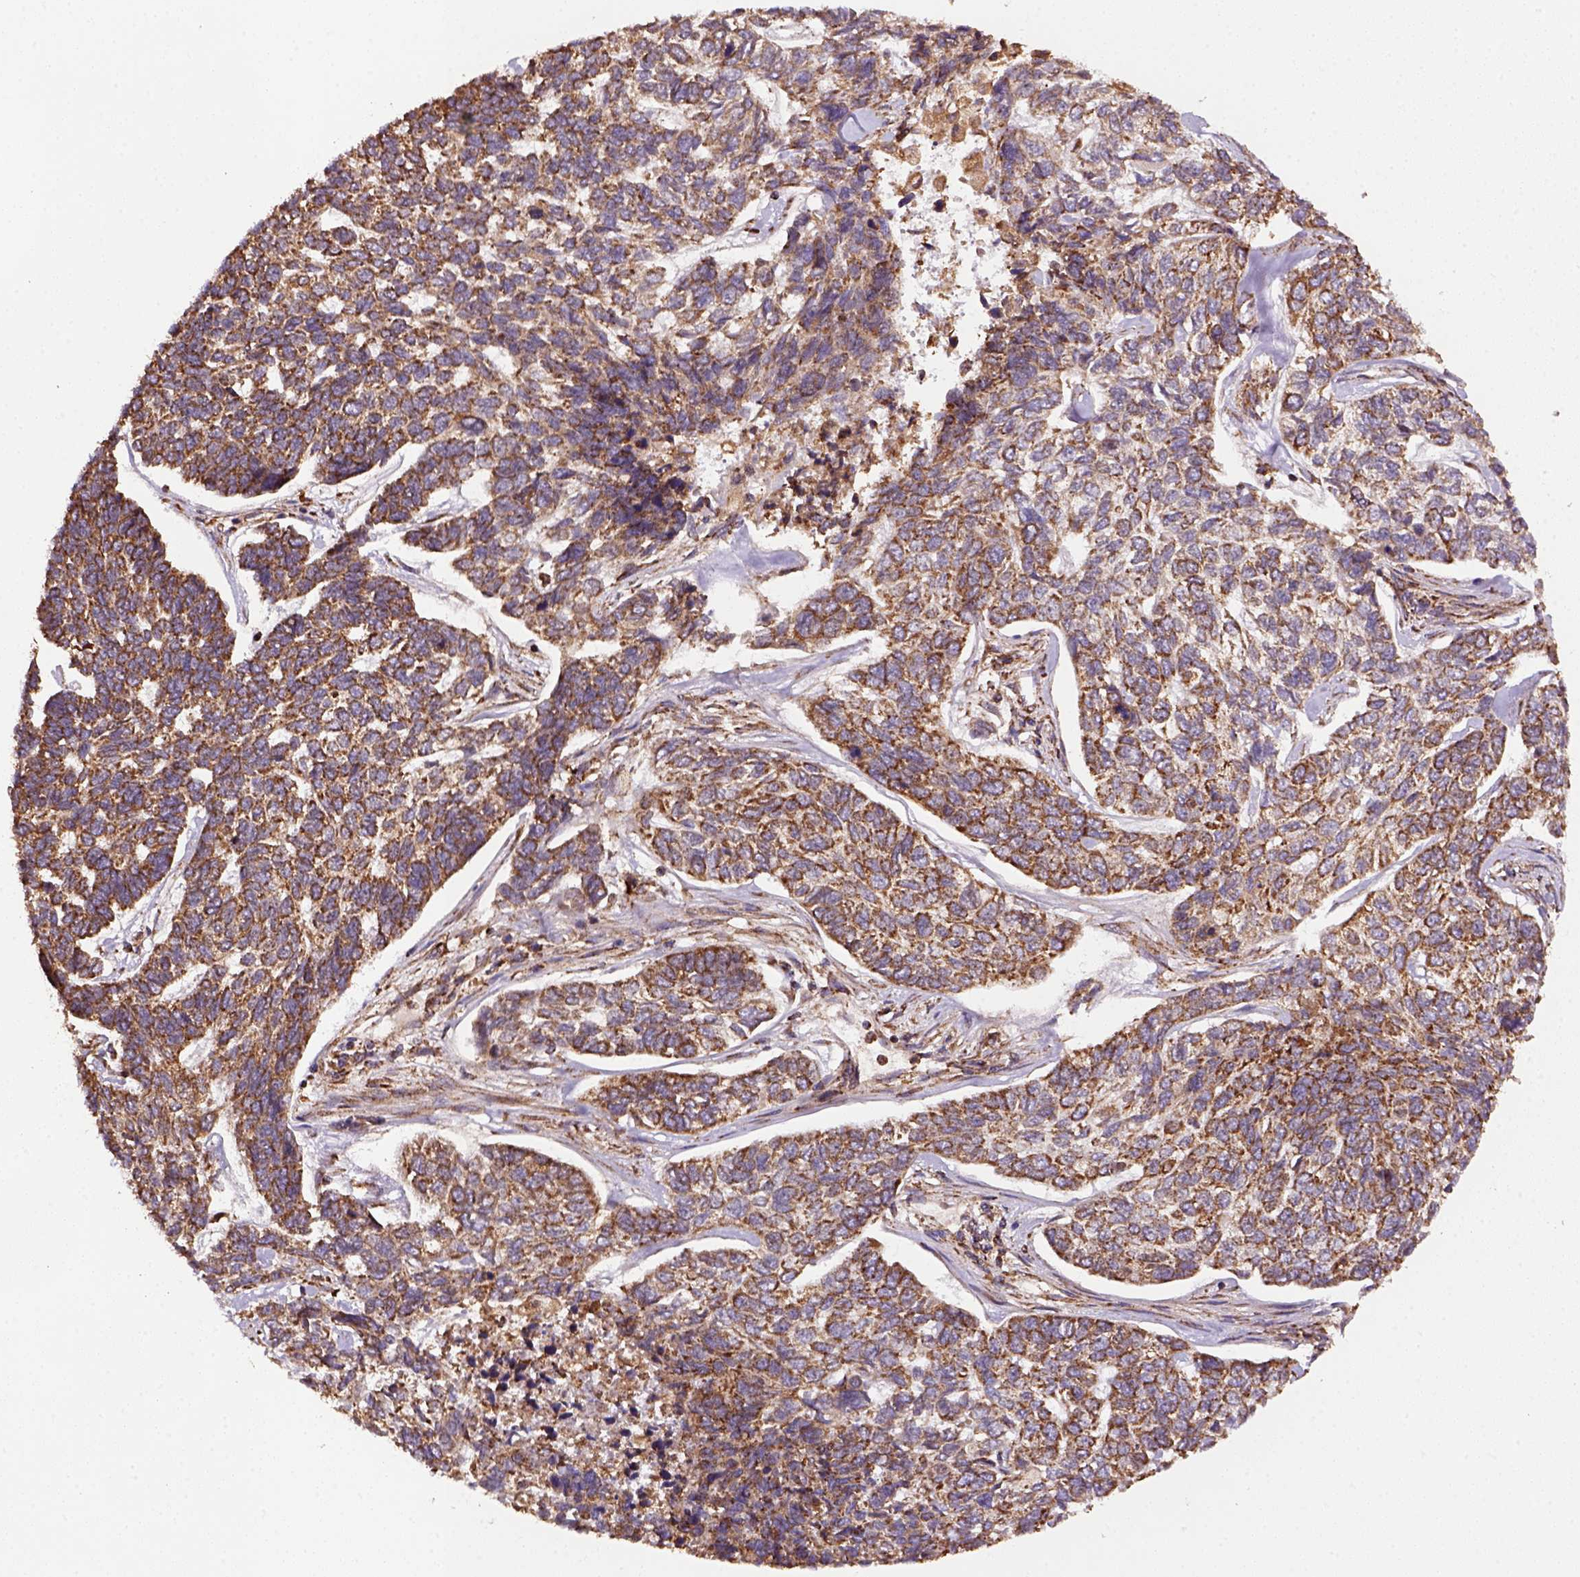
{"staining": {"intensity": "strong", "quantity": ">75%", "location": "cytoplasmic/membranous"}, "tissue": "skin cancer", "cell_type": "Tumor cells", "image_type": "cancer", "snomed": [{"axis": "morphology", "description": "Basal cell carcinoma"}, {"axis": "topography", "description": "Skin"}], "caption": "Protein staining by IHC shows strong cytoplasmic/membranous staining in approximately >75% of tumor cells in skin basal cell carcinoma. The protein of interest is shown in brown color, while the nuclei are stained blue.", "gene": "MAPK8IP3", "patient": {"sex": "female", "age": 65}}